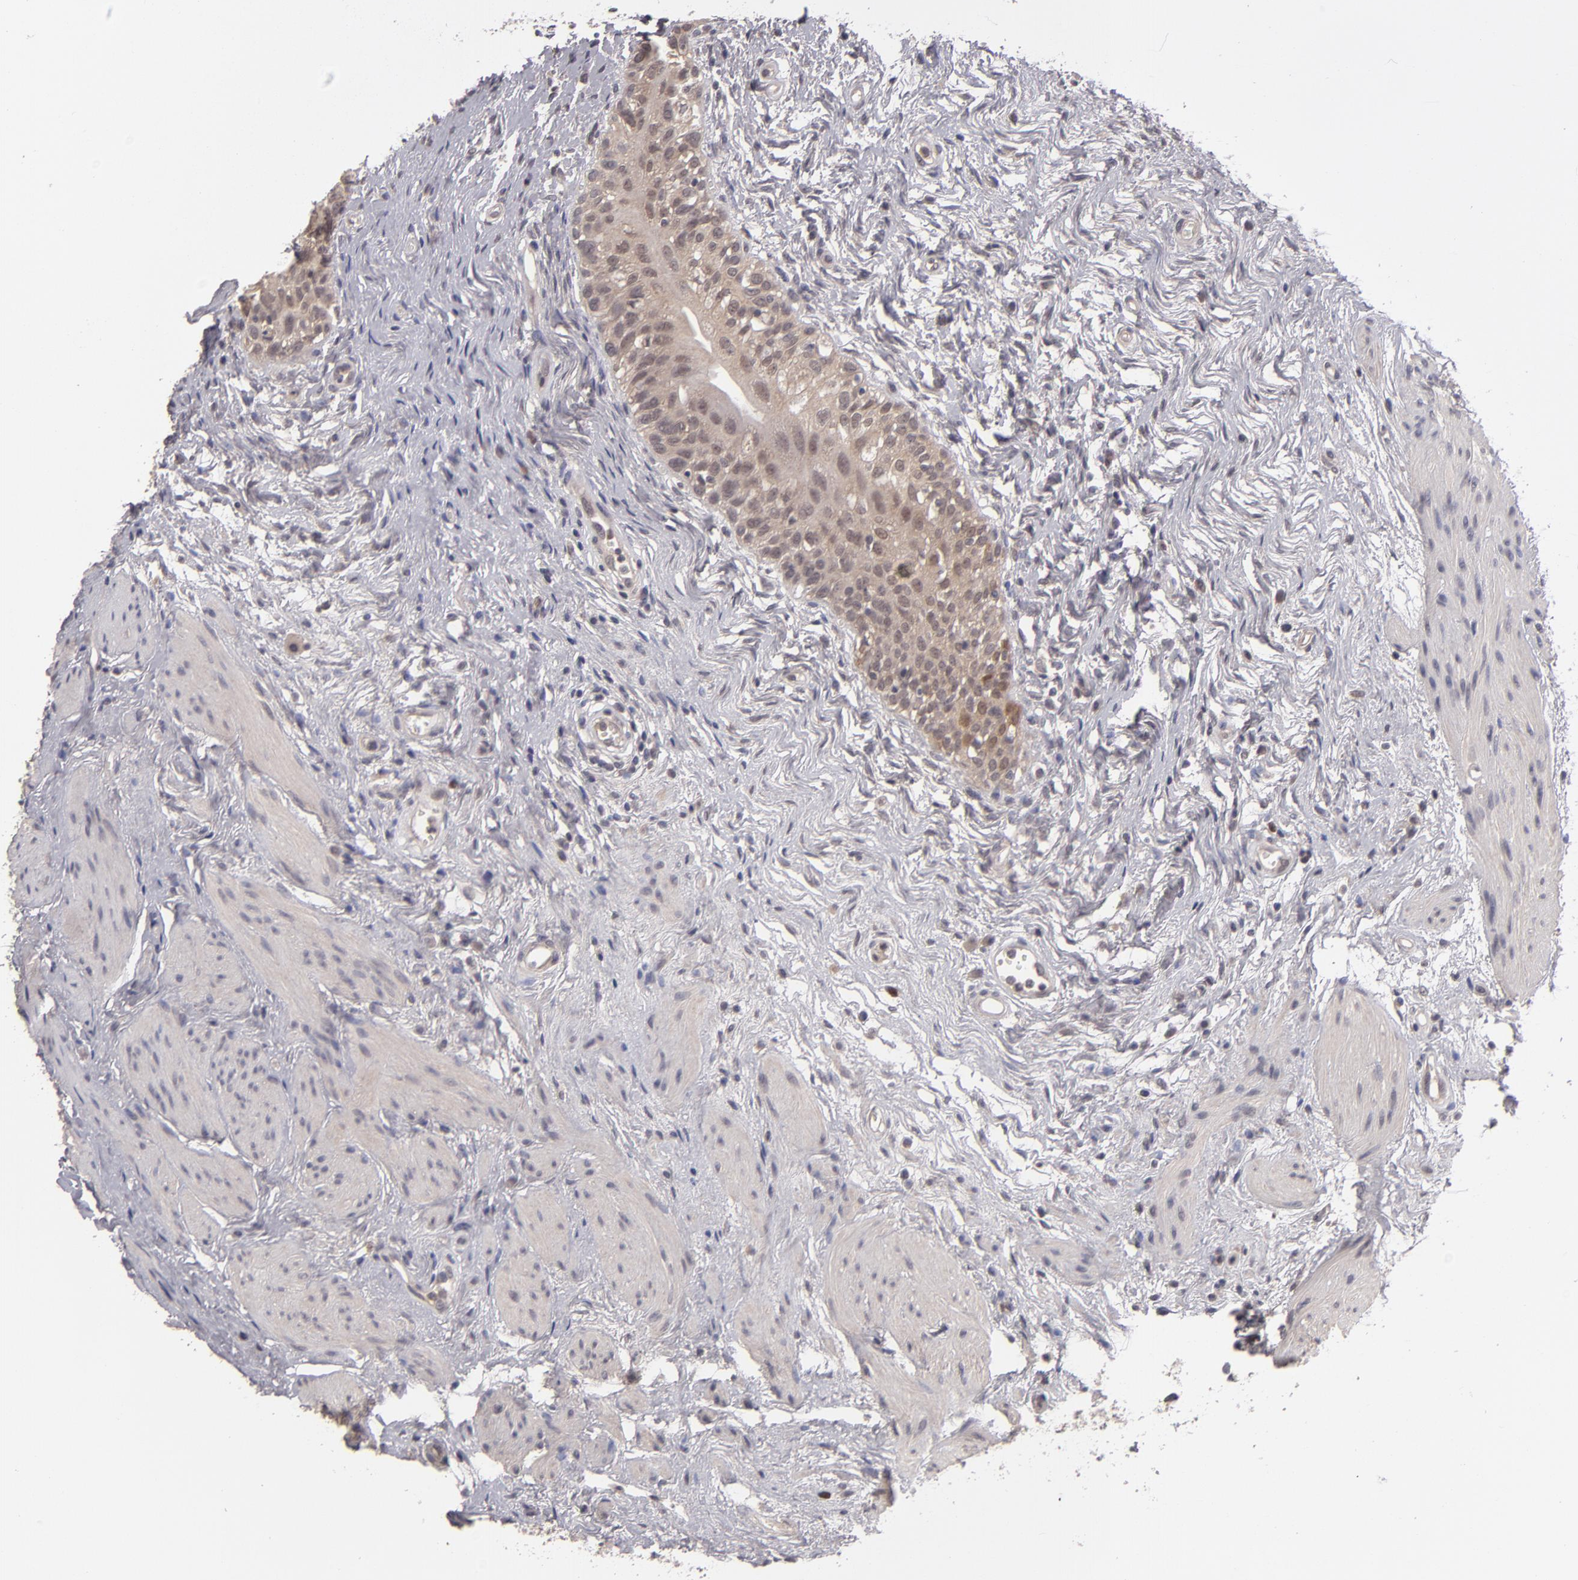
{"staining": {"intensity": "moderate", "quantity": ">75%", "location": "cytoplasmic/membranous,nuclear"}, "tissue": "urinary bladder", "cell_type": "Urothelial cells", "image_type": "normal", "snomed": [{"axis": "morphology", "description": "Normal tissue, NOS"}, {"axis": "topography", "description": "Urinary bladder"}], "caption": "Protein staining displays moderate cytoplasmic/membranous,nuclear positivity in approximately >75% of urothelial cells in normal urinary bladder.", "gene": "TYMS", "patient": {"sex": "female", "age": 55}}